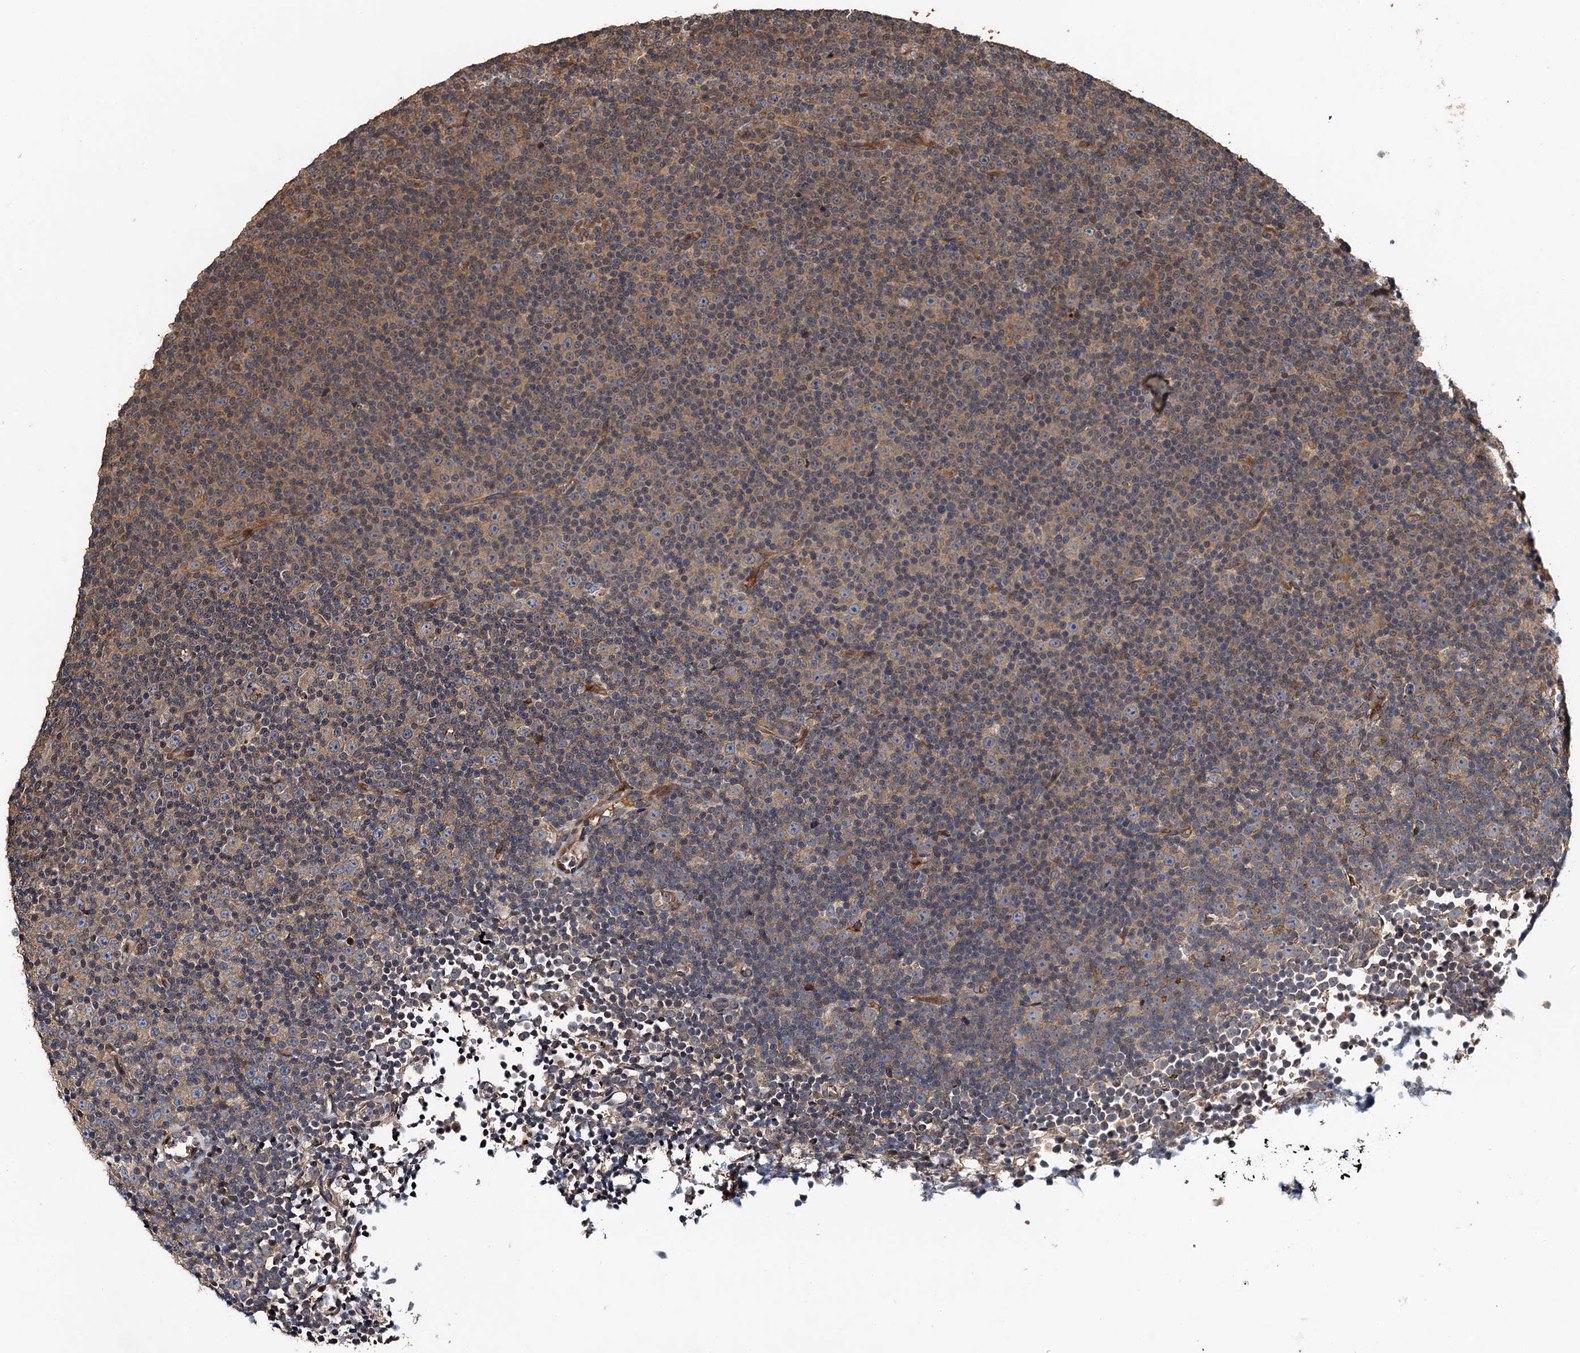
{"staining": {"intensity": "weak", "quantity": ">75%", "location": "cytoplasmic/membranous"}, "tissue": "lymphoma", "cell_type": "Tumor cells", "image_type": "cancer", "snomed": [{"axis": "morphology", "description": "Malignant lymphoma, non-Hodgkin's type, Low grade"}, {"axis": "topography", "description": "Lymph node"}], "caption": "This is a histology image of IHC staining of malignant lymphoma, non-Hodgkin's type (low-grade), which shows weak positivity in the cytoplasmic/membranous of tumor cells.", "gene": "SNX32", "patient": {"sex": "female", "age": 67}}